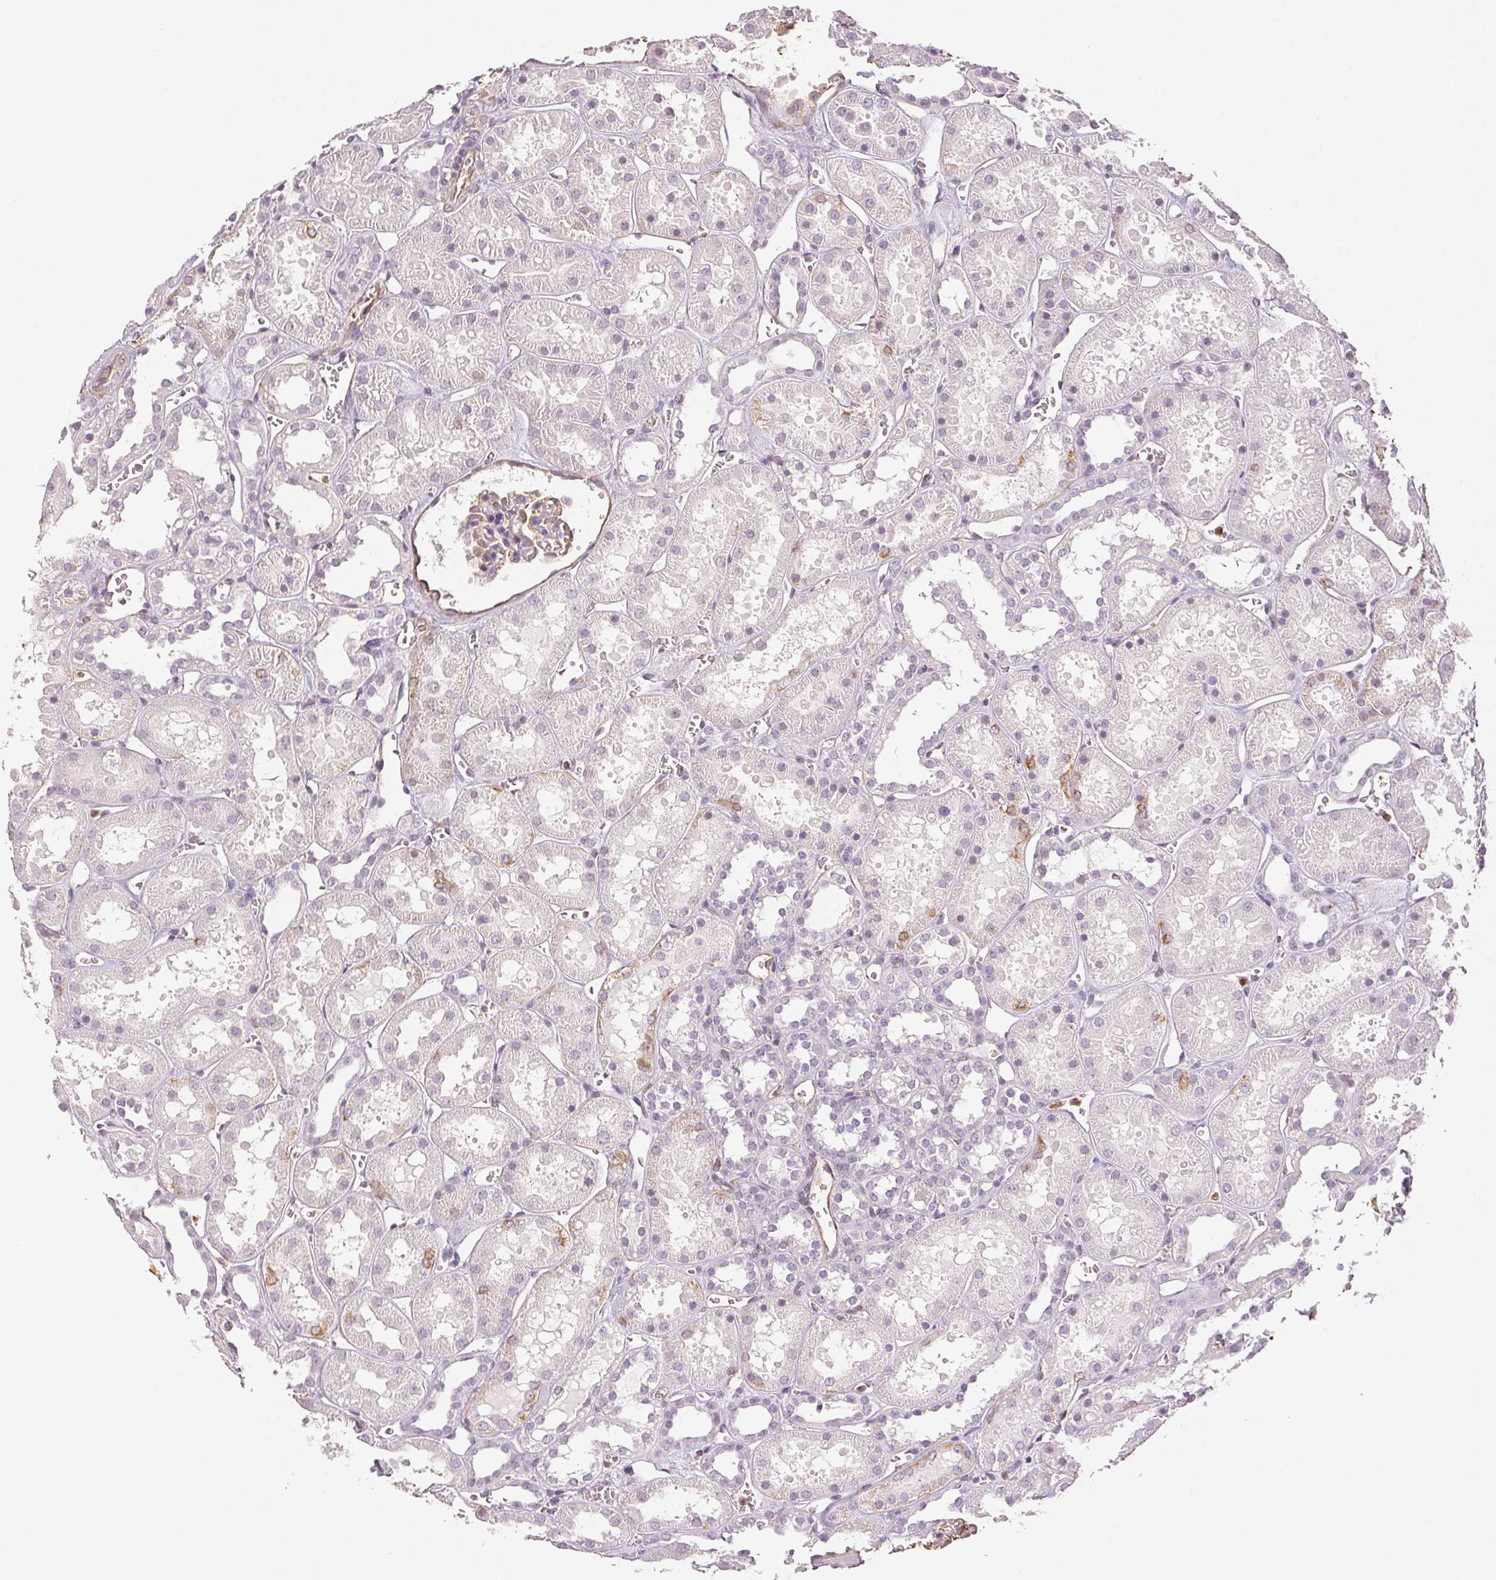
{"staining": {"intensity": "weak", "quantity": "25%-75%", "location": "cytoplasmic/membranous"}, "tissue": "kidney", "cell_type": "Cells in glomeruli", "image_type": "normal", "snomed": [{"axis": "morphology", "description": "Normal tissue, NOS"}, {"axis": "topography", "description": "Kidney"}], "caption": "Weak cytoplasmic/membranous protein expression is seen in about 25%-75% of cells in glomeruli in kidney. (DAB = brown stain, brightfield microscopy at high magnification).", "gene": "COL7A1", "patient": {"sex": "female", "age": 41}}